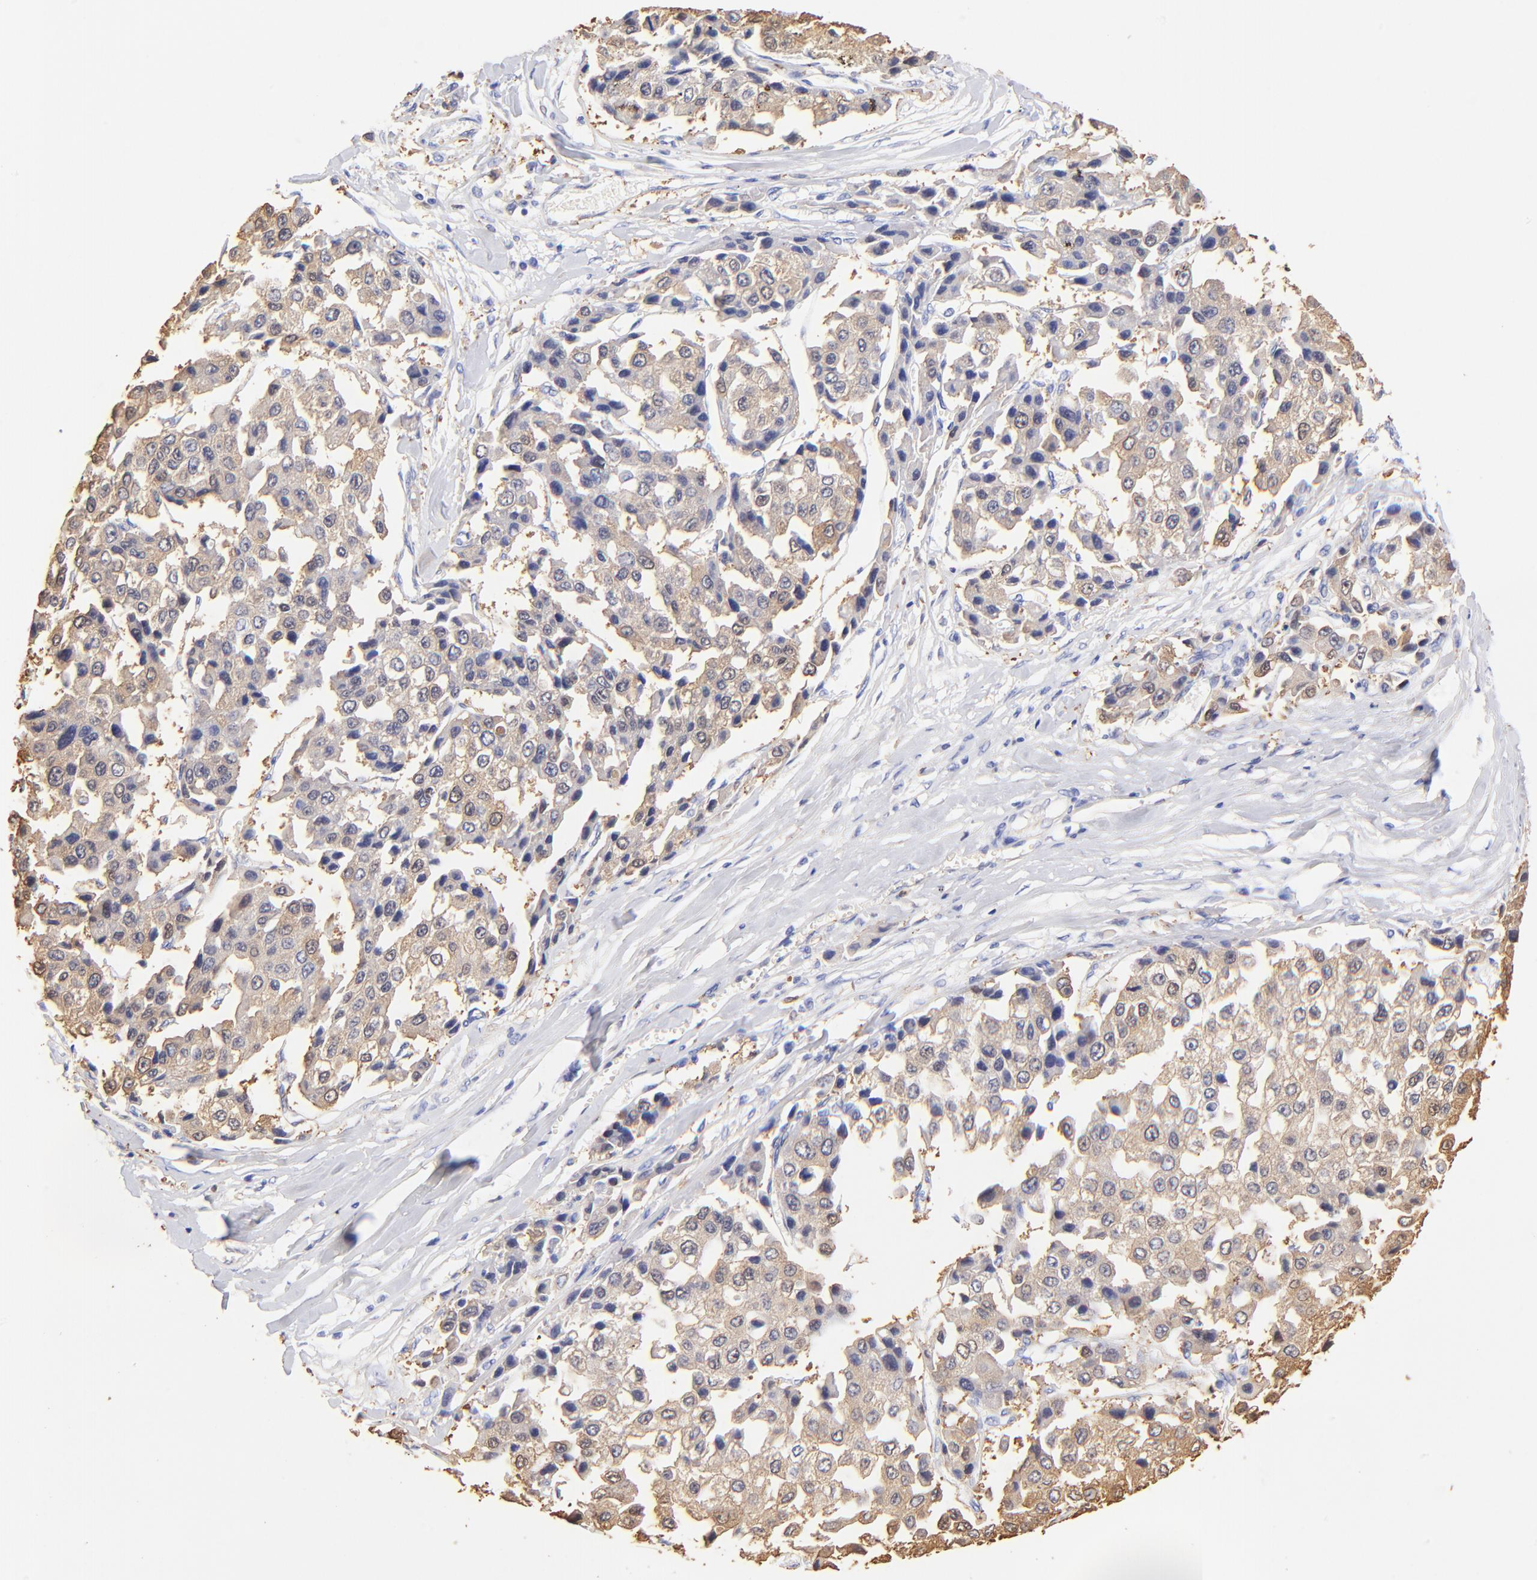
{"staining": {"intensity": "weak", "quantity": ">75%", "location": "cytoplasmic/membranous"}, "tissue": "liver cancer", "cell_type": "Tumor cells", "image_type": "cancer", "snomed": [{"axis": "morphology", "description": "Carcinoma, Hepatocellular, NOS"}, {"axis": "topography", "description": "Liver"}], "caption": "Immunohistochemistry image of neoplastic tissue: liver hepatocellular carcinoma stained using immunohistochemistry (IHC) demonstrates low levels of weak protein expression localized specifically in the cytoplasmic/membranous of tumor cells, appearing as a cytoplasmic/membranous brown color.", "gene": "ALDH1A1", "patient": {"sex": "female", "age": 66}}